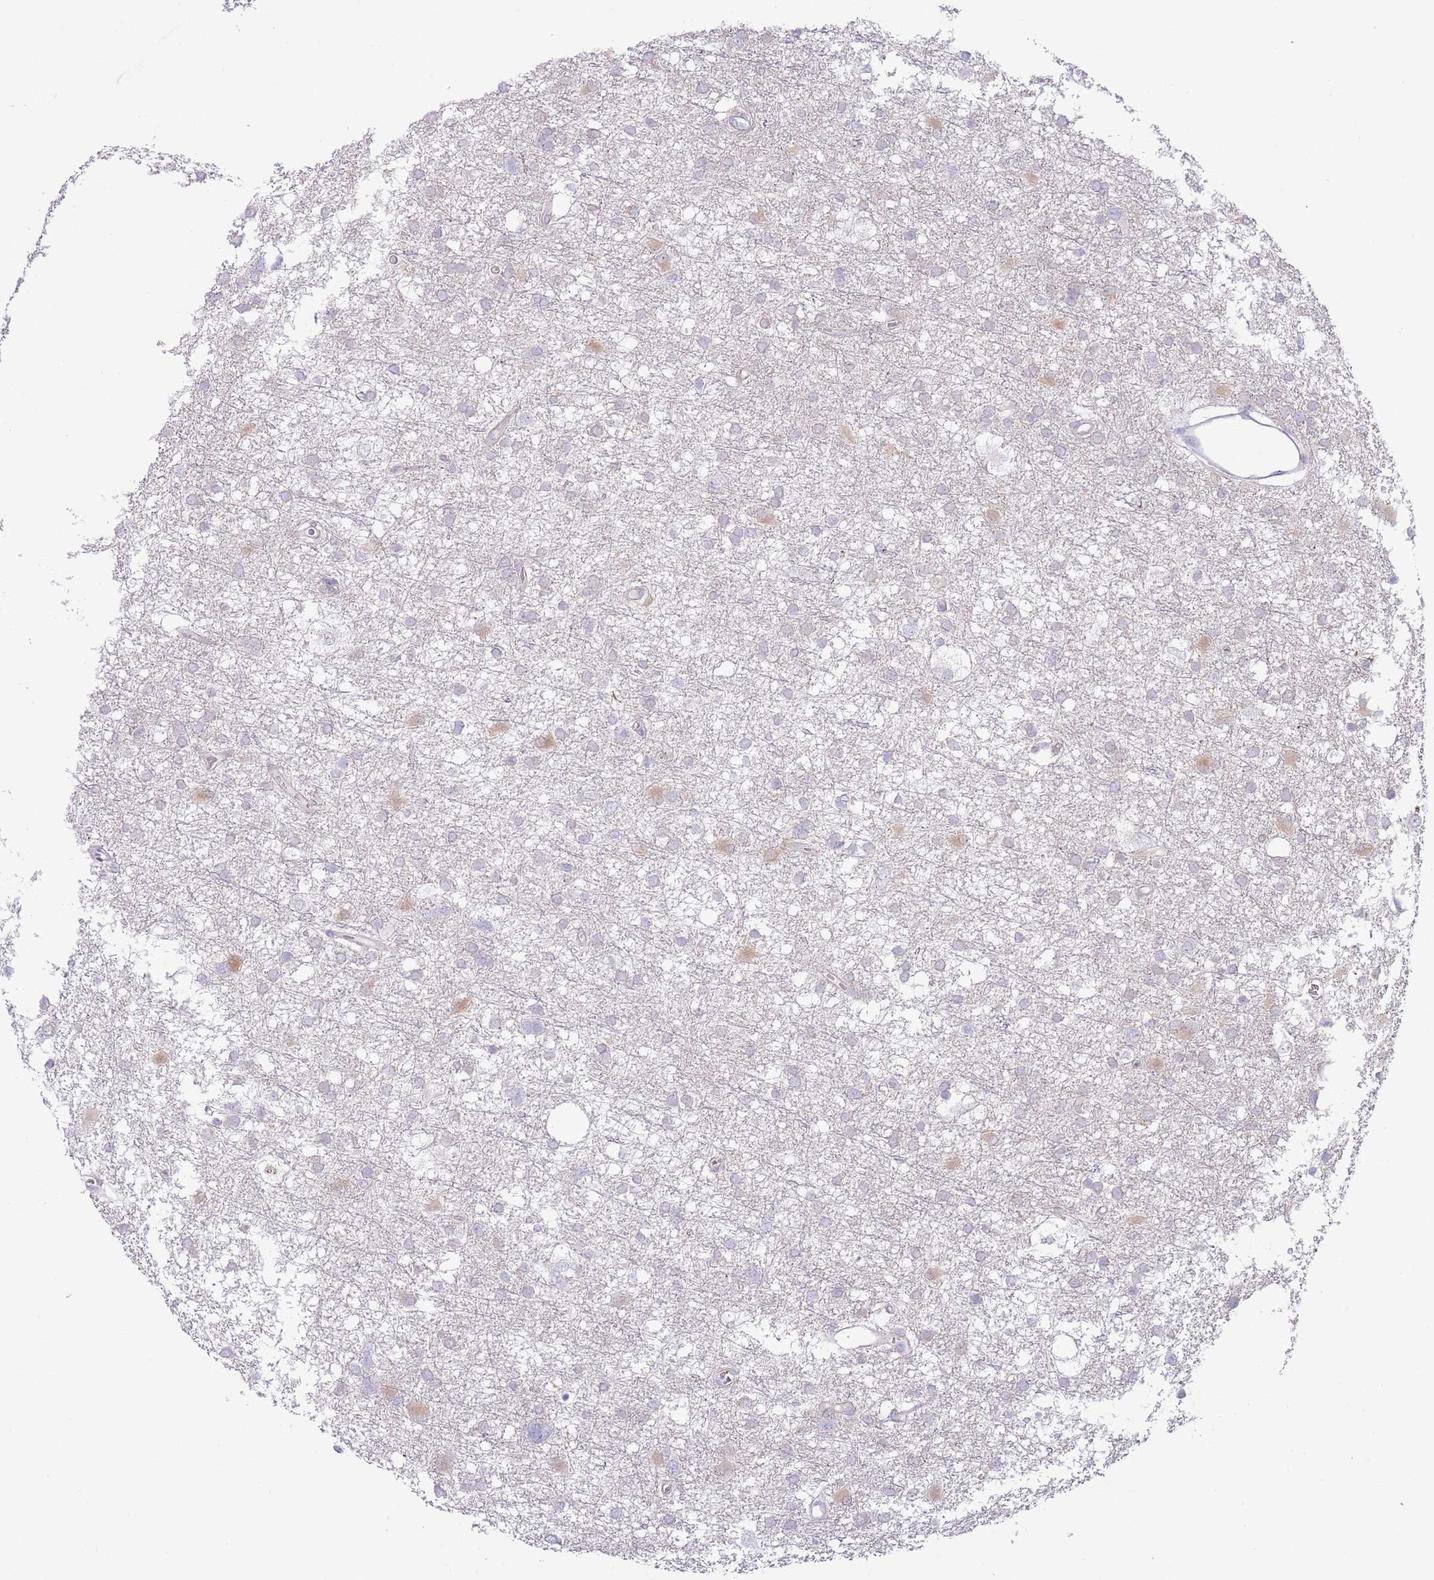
{"staining": {"intensity": "negative", "quantity": "none", "location": "none"}, "tissue": "glioma", "cell_type": "Tumor cells", "image_type": "cancer", "snomed": [{"axis": "morphology", "description": "Glioma, malignant, High grade"}, {"axis": "topography", "description": "Brain"}], "caption": "High magnification brightfield microscopy of malignant high-grade glioma stained with DAB (3,3'-diaminobenzidine) (brown) and counterstained with hematoxylin (blue): tumor cells show no significant expression.", "gene": "ANO8", "patient": {"sex": "male", "age": 61}}